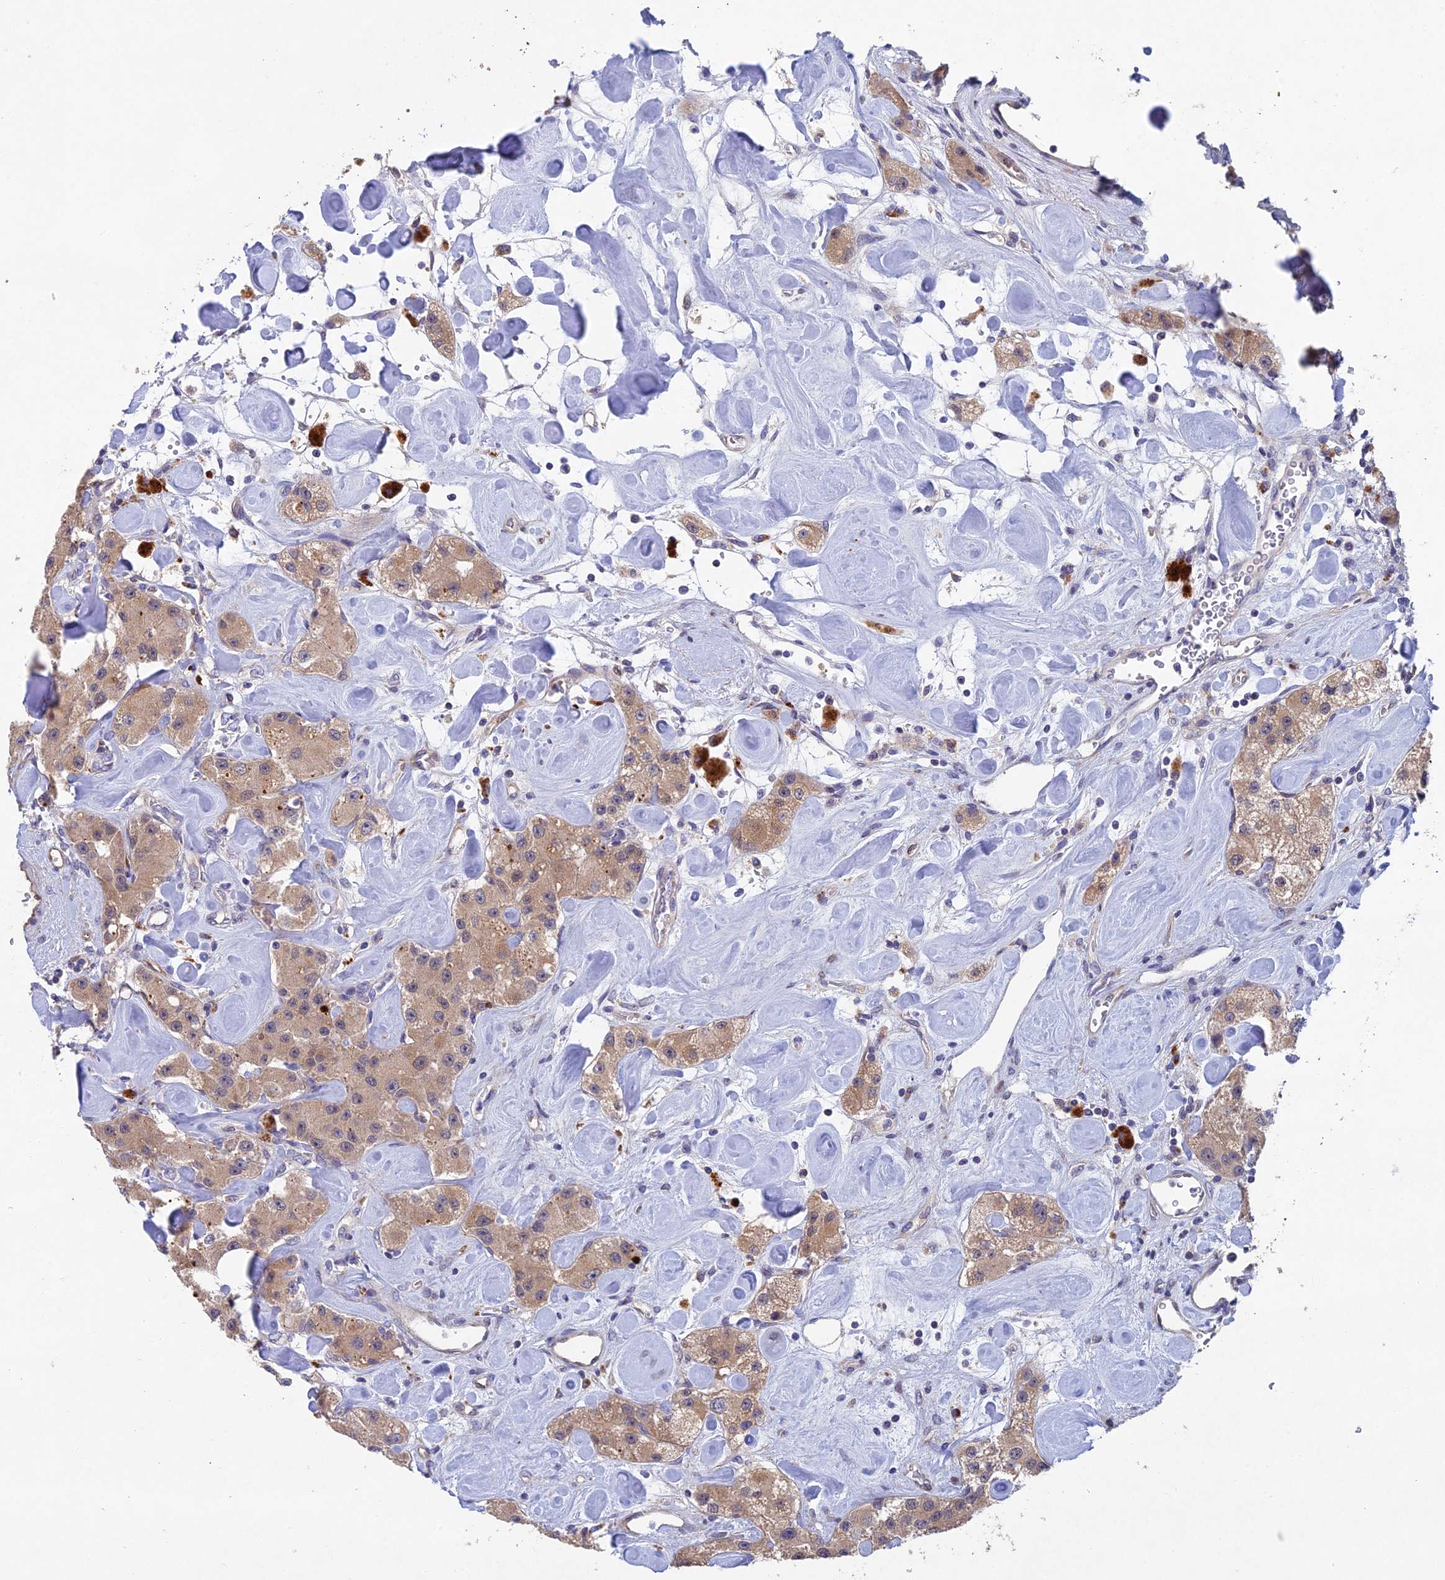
{"staining": {"intensity": "weak", "quantity": ">75%", "location": "cytoplasmic/membranous"}, "tissue": "carcinoid", "cell_type": "Tumor cells", "image_type": "cancer", "snomed": [{"axis": "morphology", "description": "Carcinoid, malignant, NOS"}, {"axis": "topography", "description": "Pancreas"}], "caption": "Approximately >75% of tumor cells in carcinoid demonstrate weak cytoplasmic/membranous protein expression as visualized by brown immunohistochemical staining.", "gene": "NSMCE1", "patient": {"sex": "male", "age": 41}}